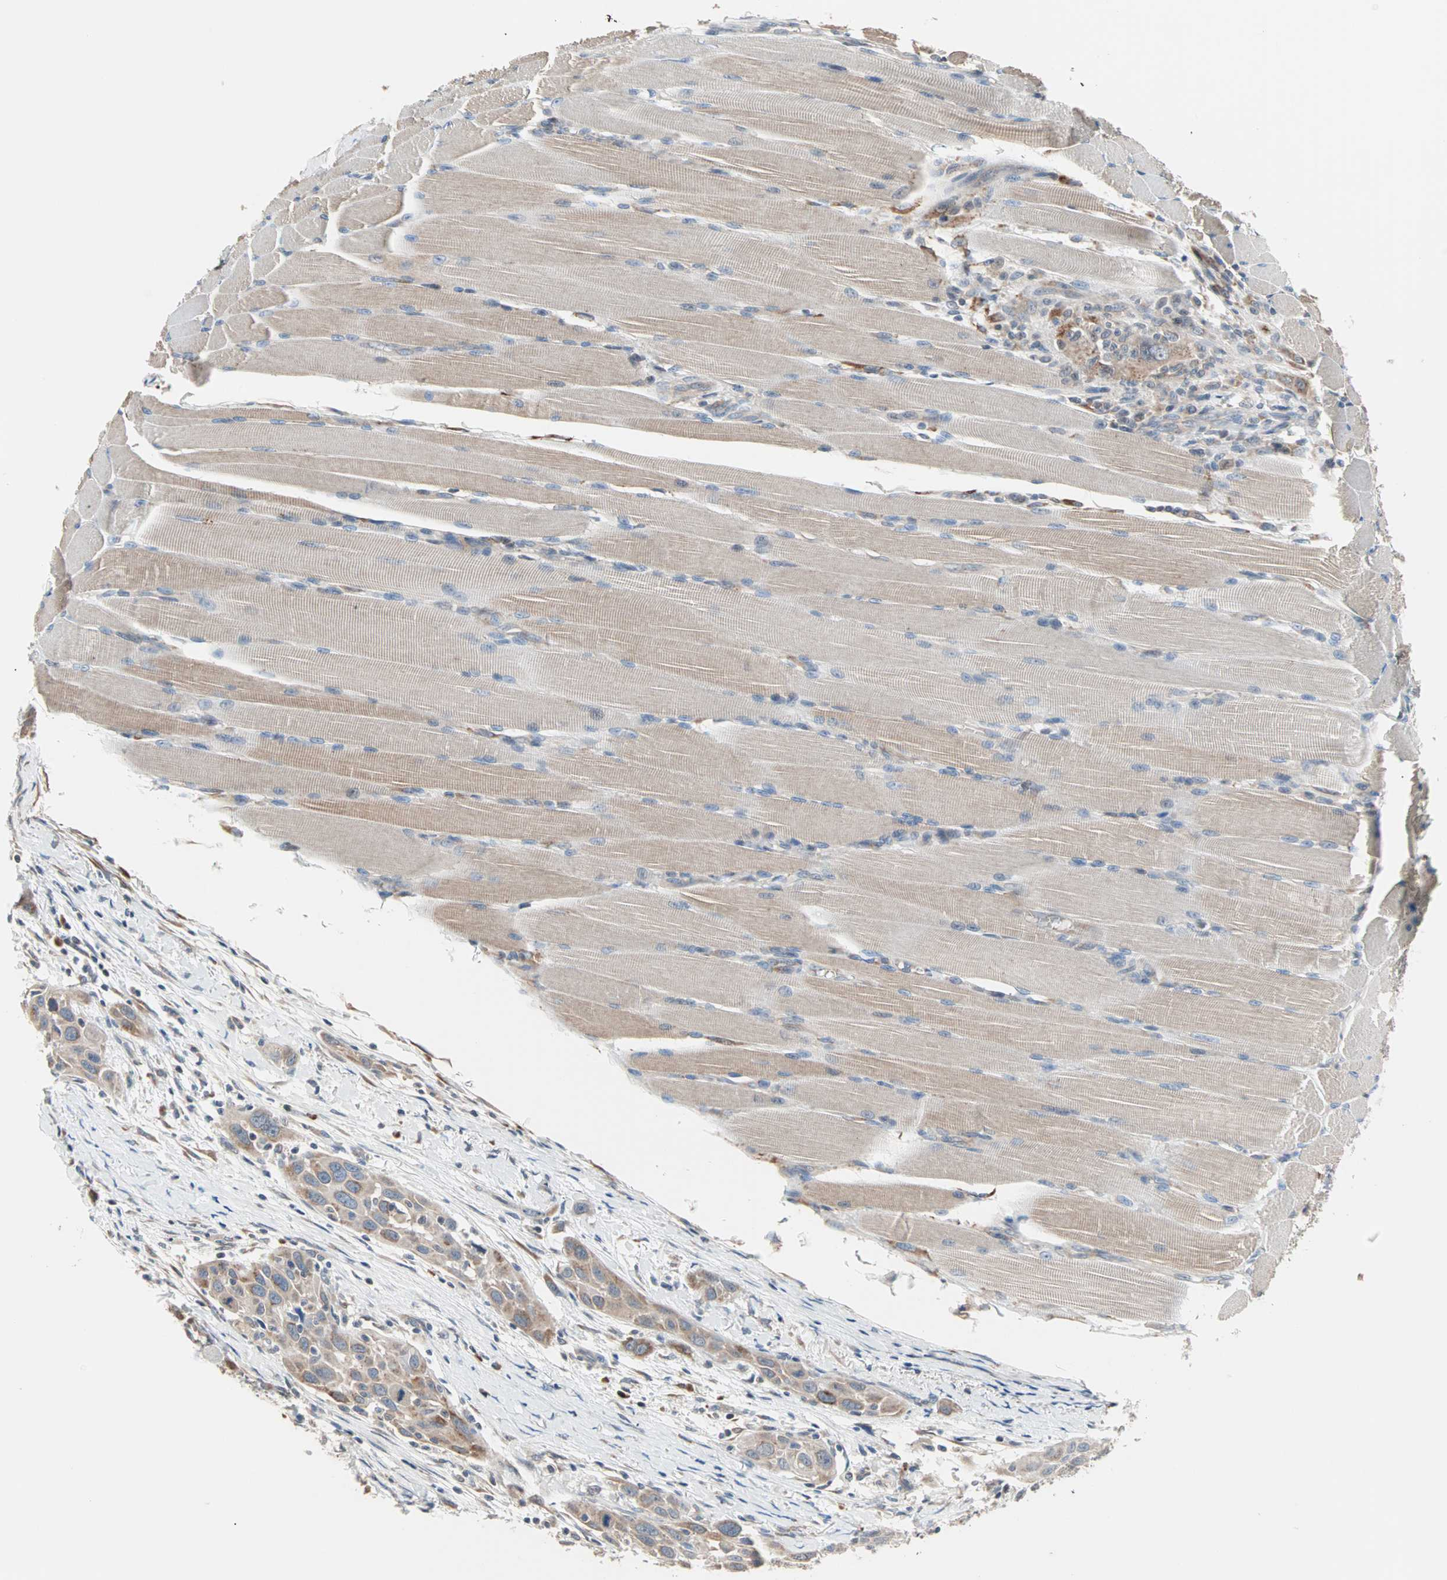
{"staining": {"intensity": "moderate", "quantity": ">75%", "location": "cytoplasmic/membranous"}, "tissue": "head and neck cancer", "cell_type": "Tumor cells", "image_type": "cancer", "snomed": [{"axis": "morphology", "description": "Squamous cell carcinoma, NOS"}, {"axis": "topography", "description": "Oral tissue"}, {"axis": "topography", "description": "Head-Neck"}], "caption": "Immunohistochemistry (IHC) histopathology image of neoplastic tissue: human head and neck cancer (squamous cell carcinoma) stained using immunohistochemistry (IHC) demonstrates medium levels of moderate protein expression localized specifically in the cytoplasmic/membranous of tumor cells, appearing as a cytoplasmic/membranous brown color.", "gene": "SAR1A", "patient": {"sex": "female", "age": 50}}